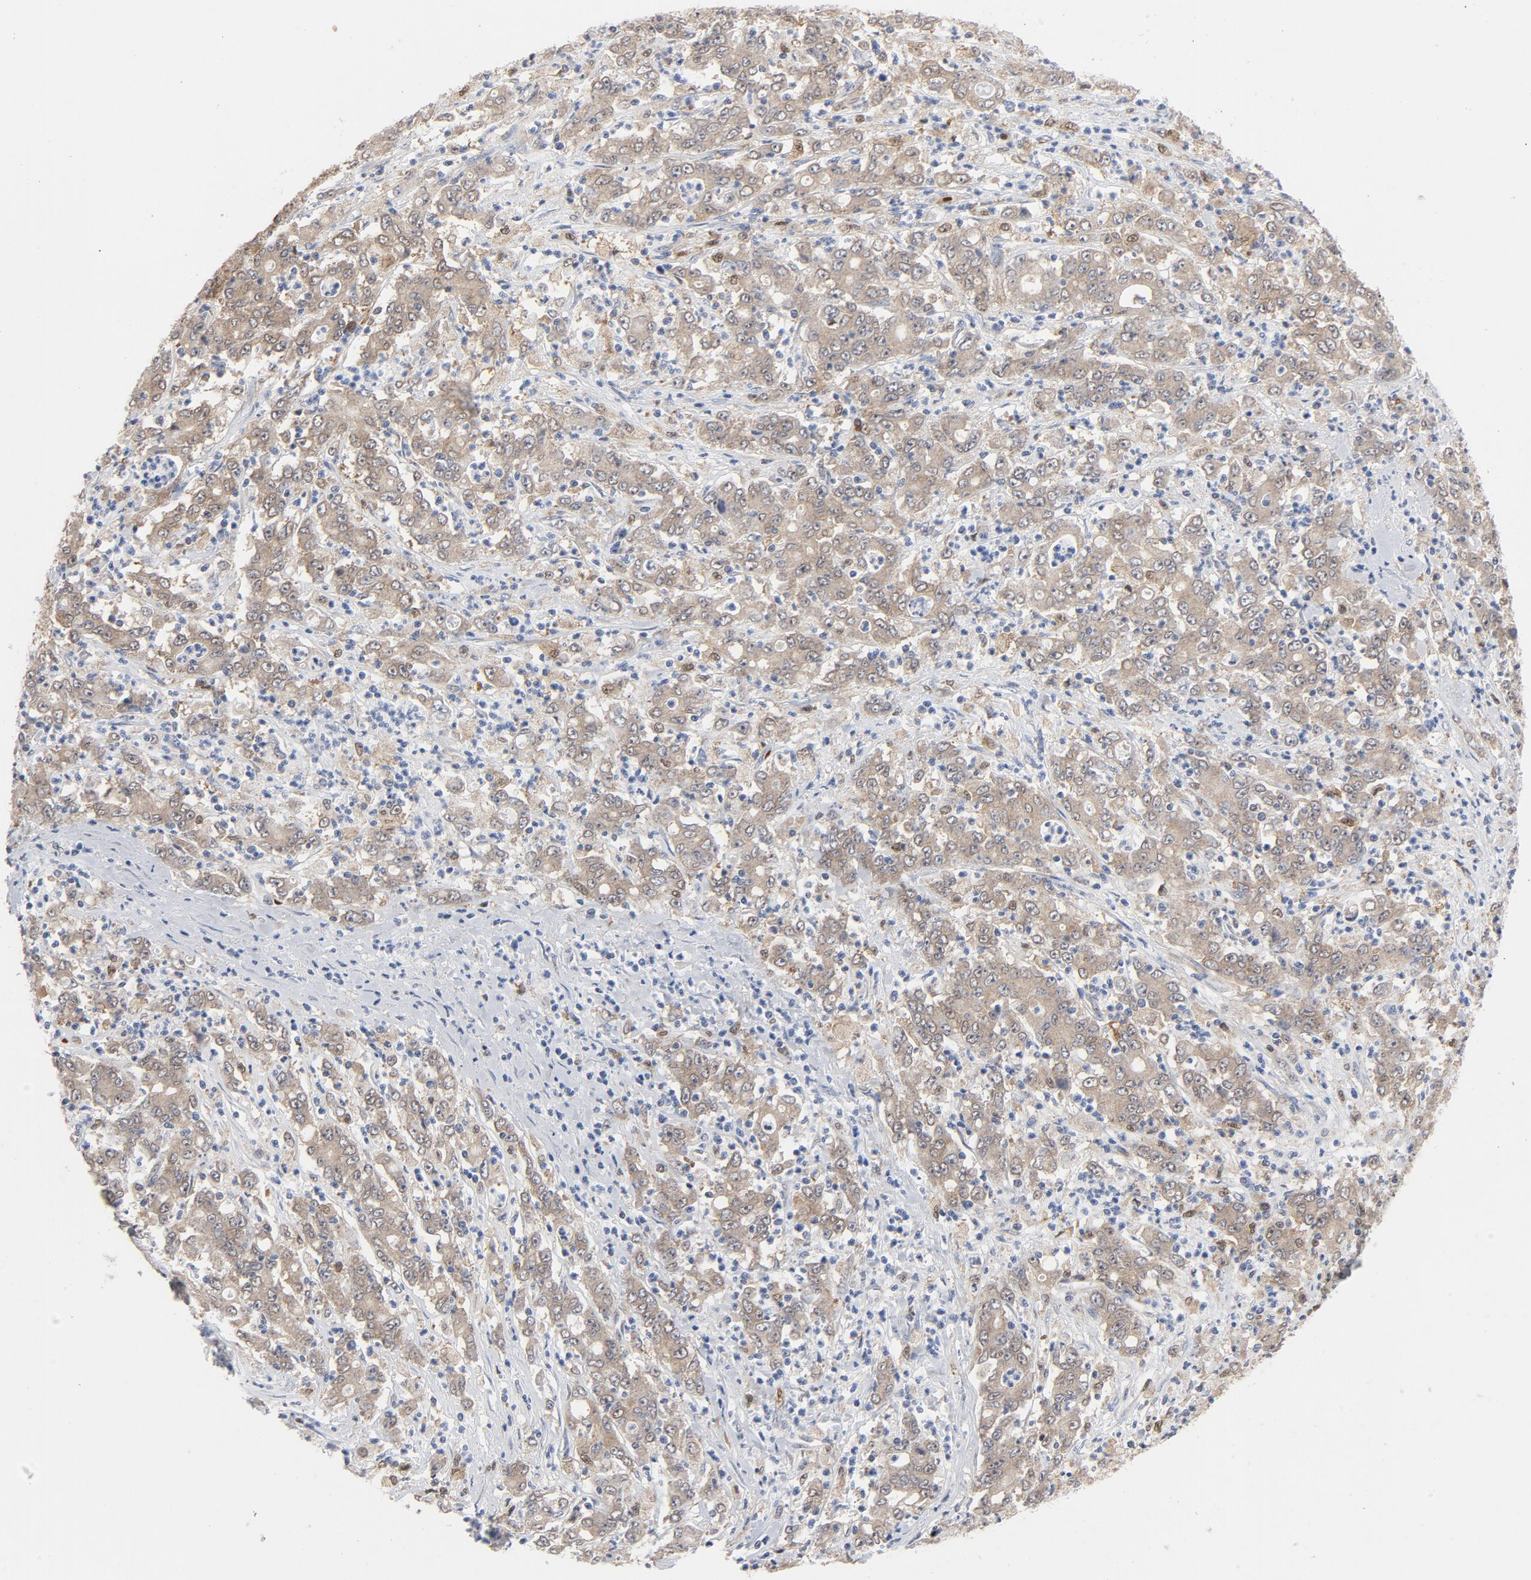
{"staining": {"intensity": "weak", "quantity": ">75%", "location": "cytoplasmic/membranous"}, "tissue": "stomach cancer", "cell_type": "Tumor cells", "image_type": "cancer", "snomed": [{"axis": "morphology", "description": "Adenocarcinoma, NOS"}, {"axis": "topography", "description": "Stomach, lower"}], "caption": "Brown immunohistochemical staining in stomach cancer displays weak cytoplasmic/membranous staining in approximately >75% of tumor cells.", "gene": "PRDX1", "patient": {"sex": "female", "age": 71}}